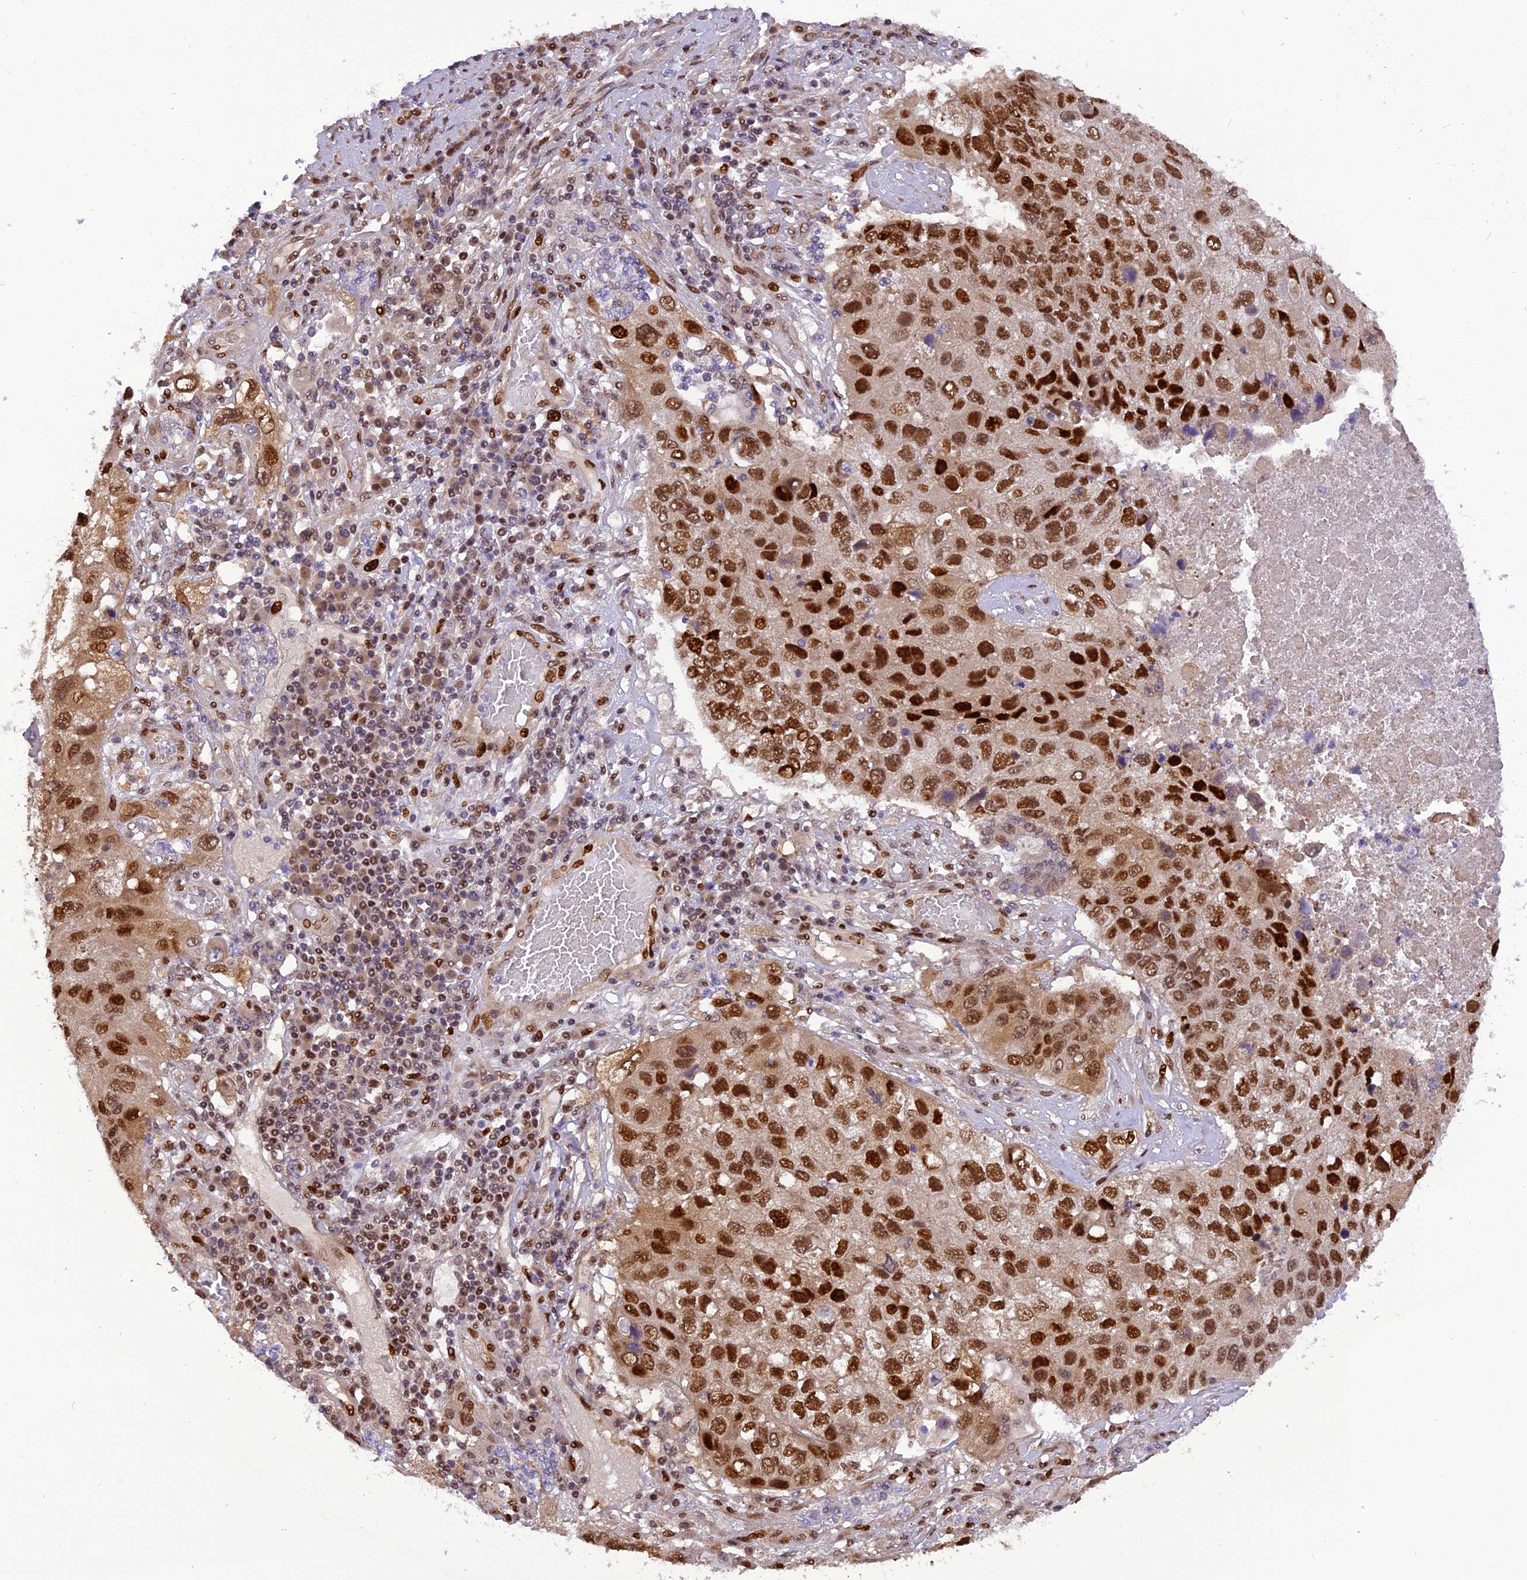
{"staining": {"intensity": "strong", "quantity": ">75%", "location": "nuclear"}, "tissue": "lung cancer", "cell_type": "Tumor cells", "image_type": "cancer", "snomed": [{"axis": "morphology", "description": "Squamous cell carcinoma, NOS"}, {"axis": "topography", "description": "Lung"}], "caption": "Human lung cancer (squamous cell carcinoma) stained with a protein marker exhibits strong staining in tumor cells.", "gene": "MICALL1", "patient": {"sex": "male", "age": 61}}